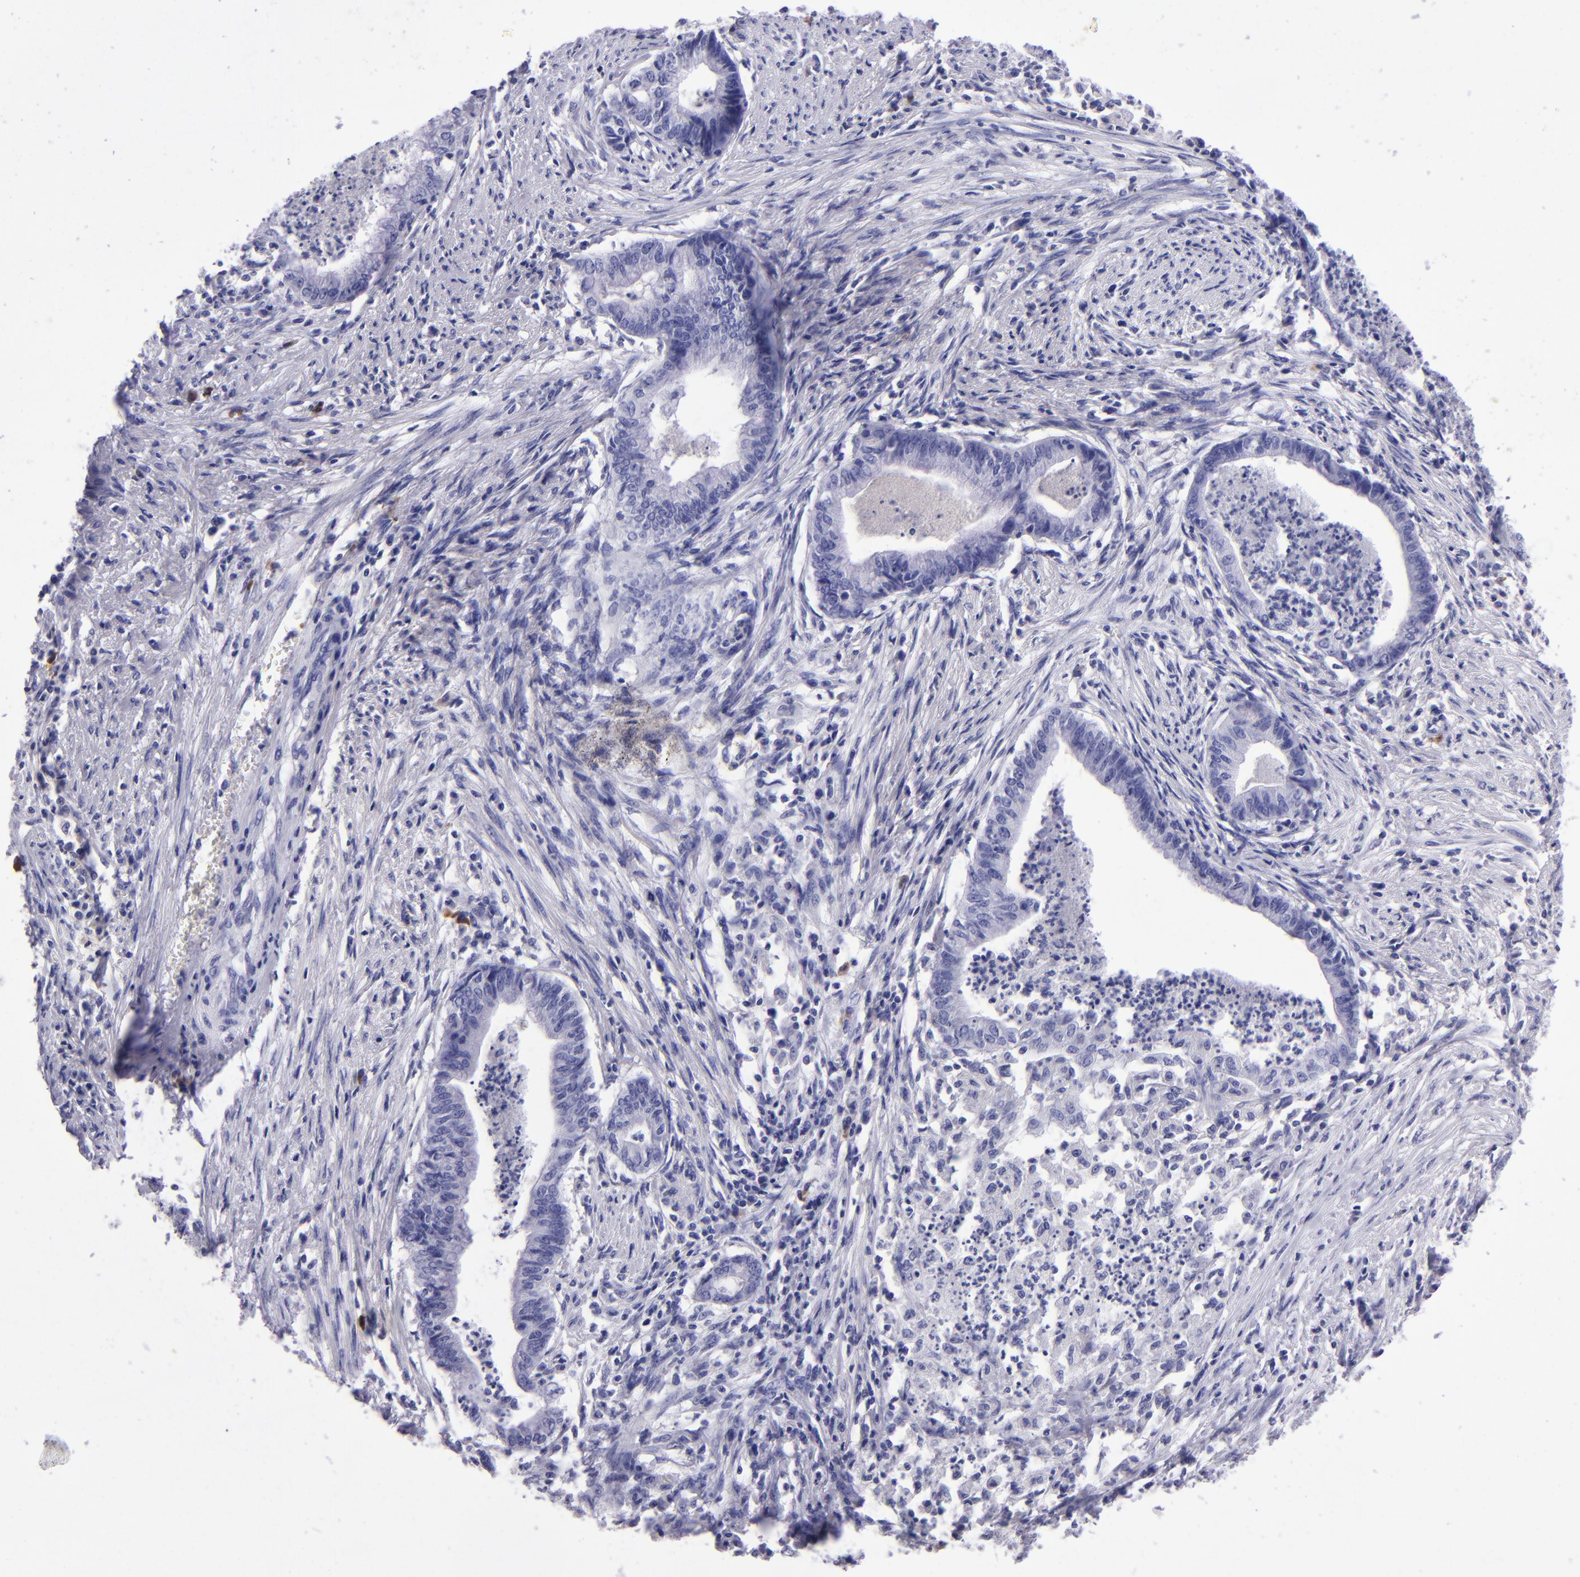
{"staining": {"intensity": "negative", "quantity": "none", "location": "none"}, "tissue": "endometrial cancer", "cell_type": "Tumor cells", "image_type": "cancer", "snomed": [{"axis": "morphology", "description": "Necrosis, NOS"}, {"axis": "morphology", "description": "Adenocarcinoma, NOS"}, {"axis": "topography", "description": "Endometrium"}], "caption": "The photomicrograph displays no staining of tumor cells in adenocarcinoma (endometrial).", "gene": "TYRP1", "patient": {"sex": "female", "age": 79}}